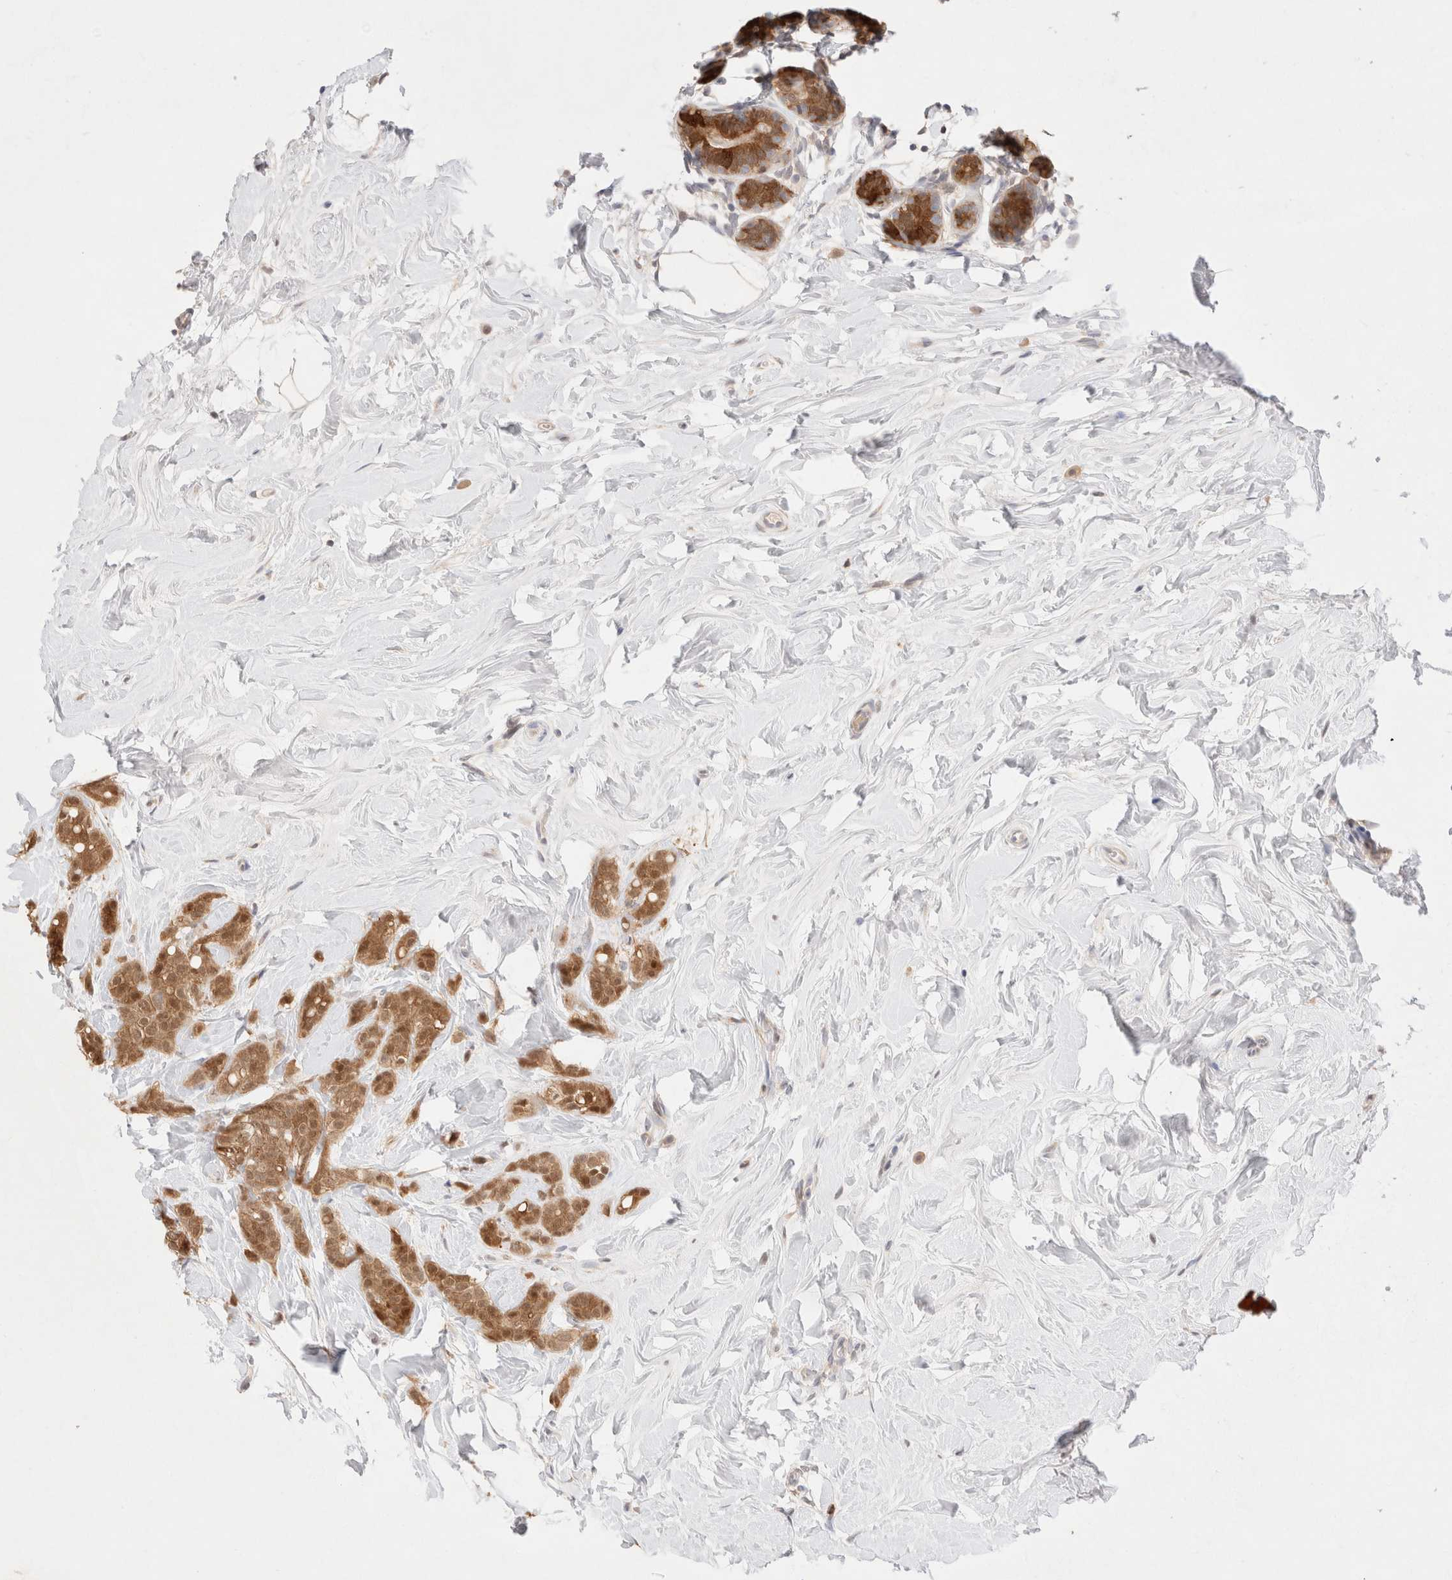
{"staining": {"intensity": "moderate", "quantity": ">75%", "location": "cytoplasmic/membranous"}, "tissue": "breast cancer", "cell_type": "Tumor cells", "image_type": "cancer", "snomed": [{"axis": "morphology", "description": "Lobular carcinoma, in situ"}, {"axis": "morphology", "description": "Lobular carcinoma"}, {"axis": "topography", "description": "Breast"}], "caption": "IHC of human lobular carcinoma (breast) shows medium levels of moderate cytoplasmic/membranous positivity in about >75% of tumor cells. The protein is shown in brown color, while the nuclei are stained blue.", "gene": "STARD10", "patient": {"sex": "female", "age": 41}}